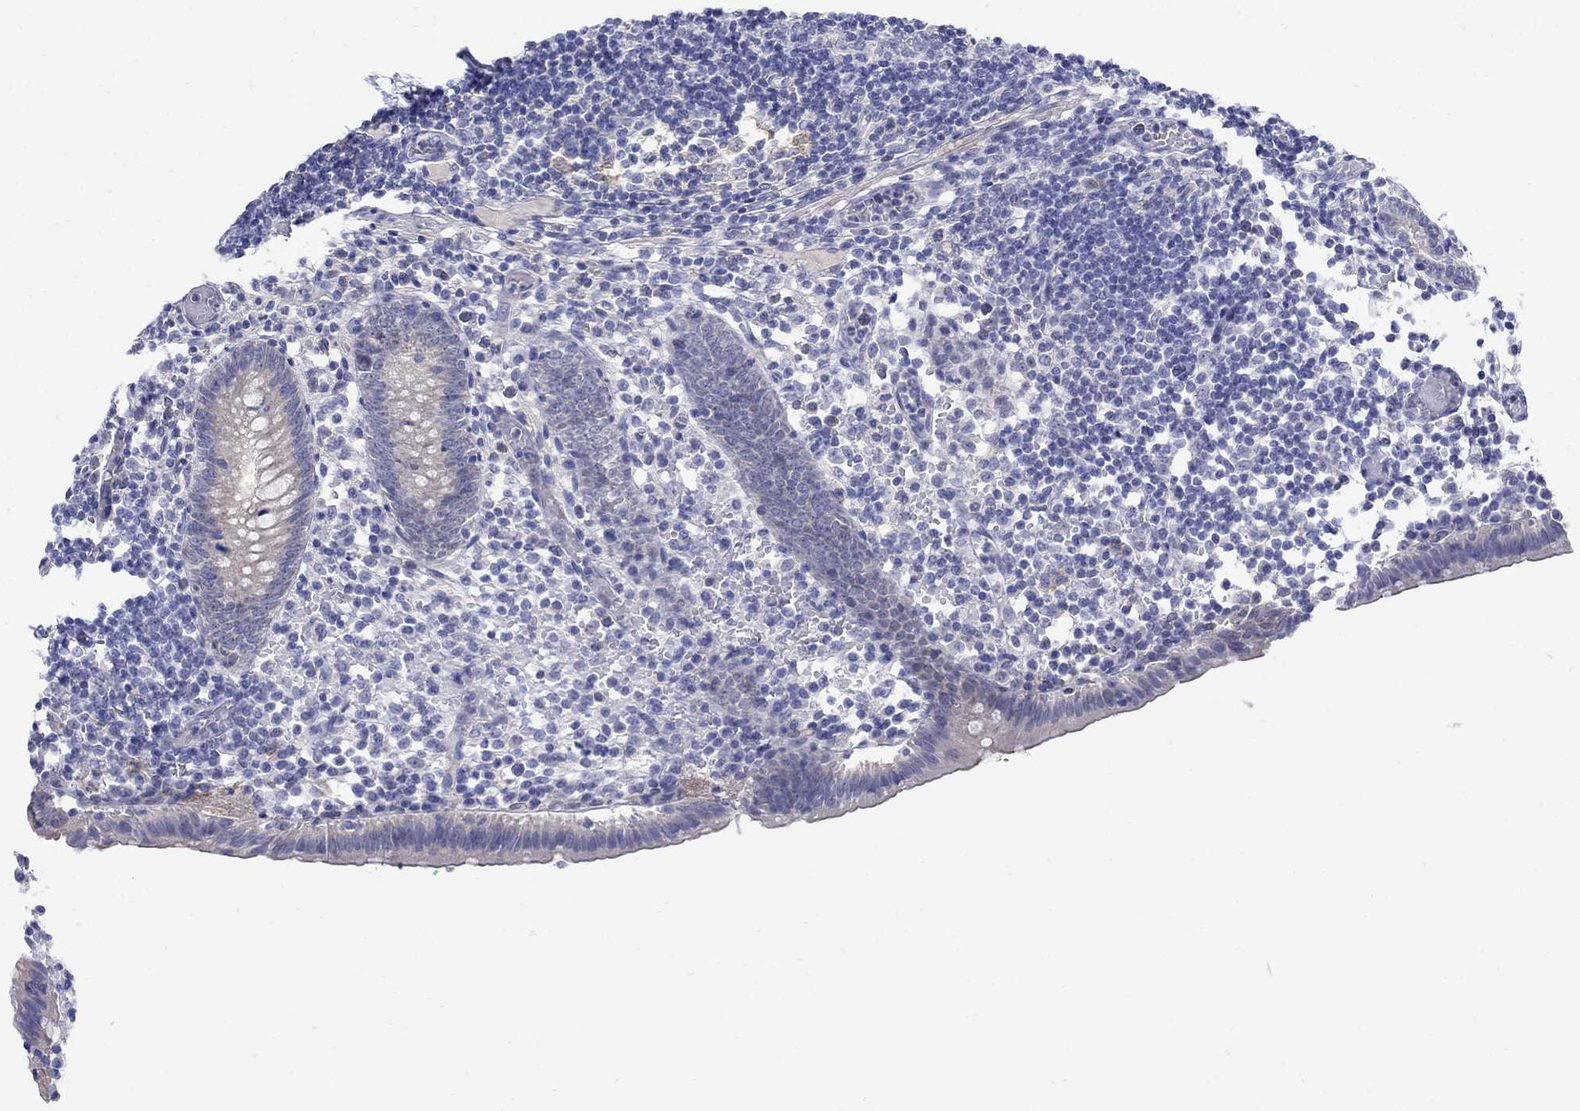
{"staining": {"intensity": "negative", "quantity": "none", "location": "none"}, "tissue": "appendix", "cell_type": "Glandular cells", "image_type": "normal", "snomed": [{"axis": "morphology", "description": "Normal tissue, NOS"}, {"axis": "topography", "description": "Appendix"}], "caption": "The photomicrograph displays no significant positivity in glandular cells of appendix. (DAB immunohistochemistry (IHC) visualized using brightfield microscopy, high magnification).", "gene": "REEP2", "patient": {"sex": "female", "age": 40}}